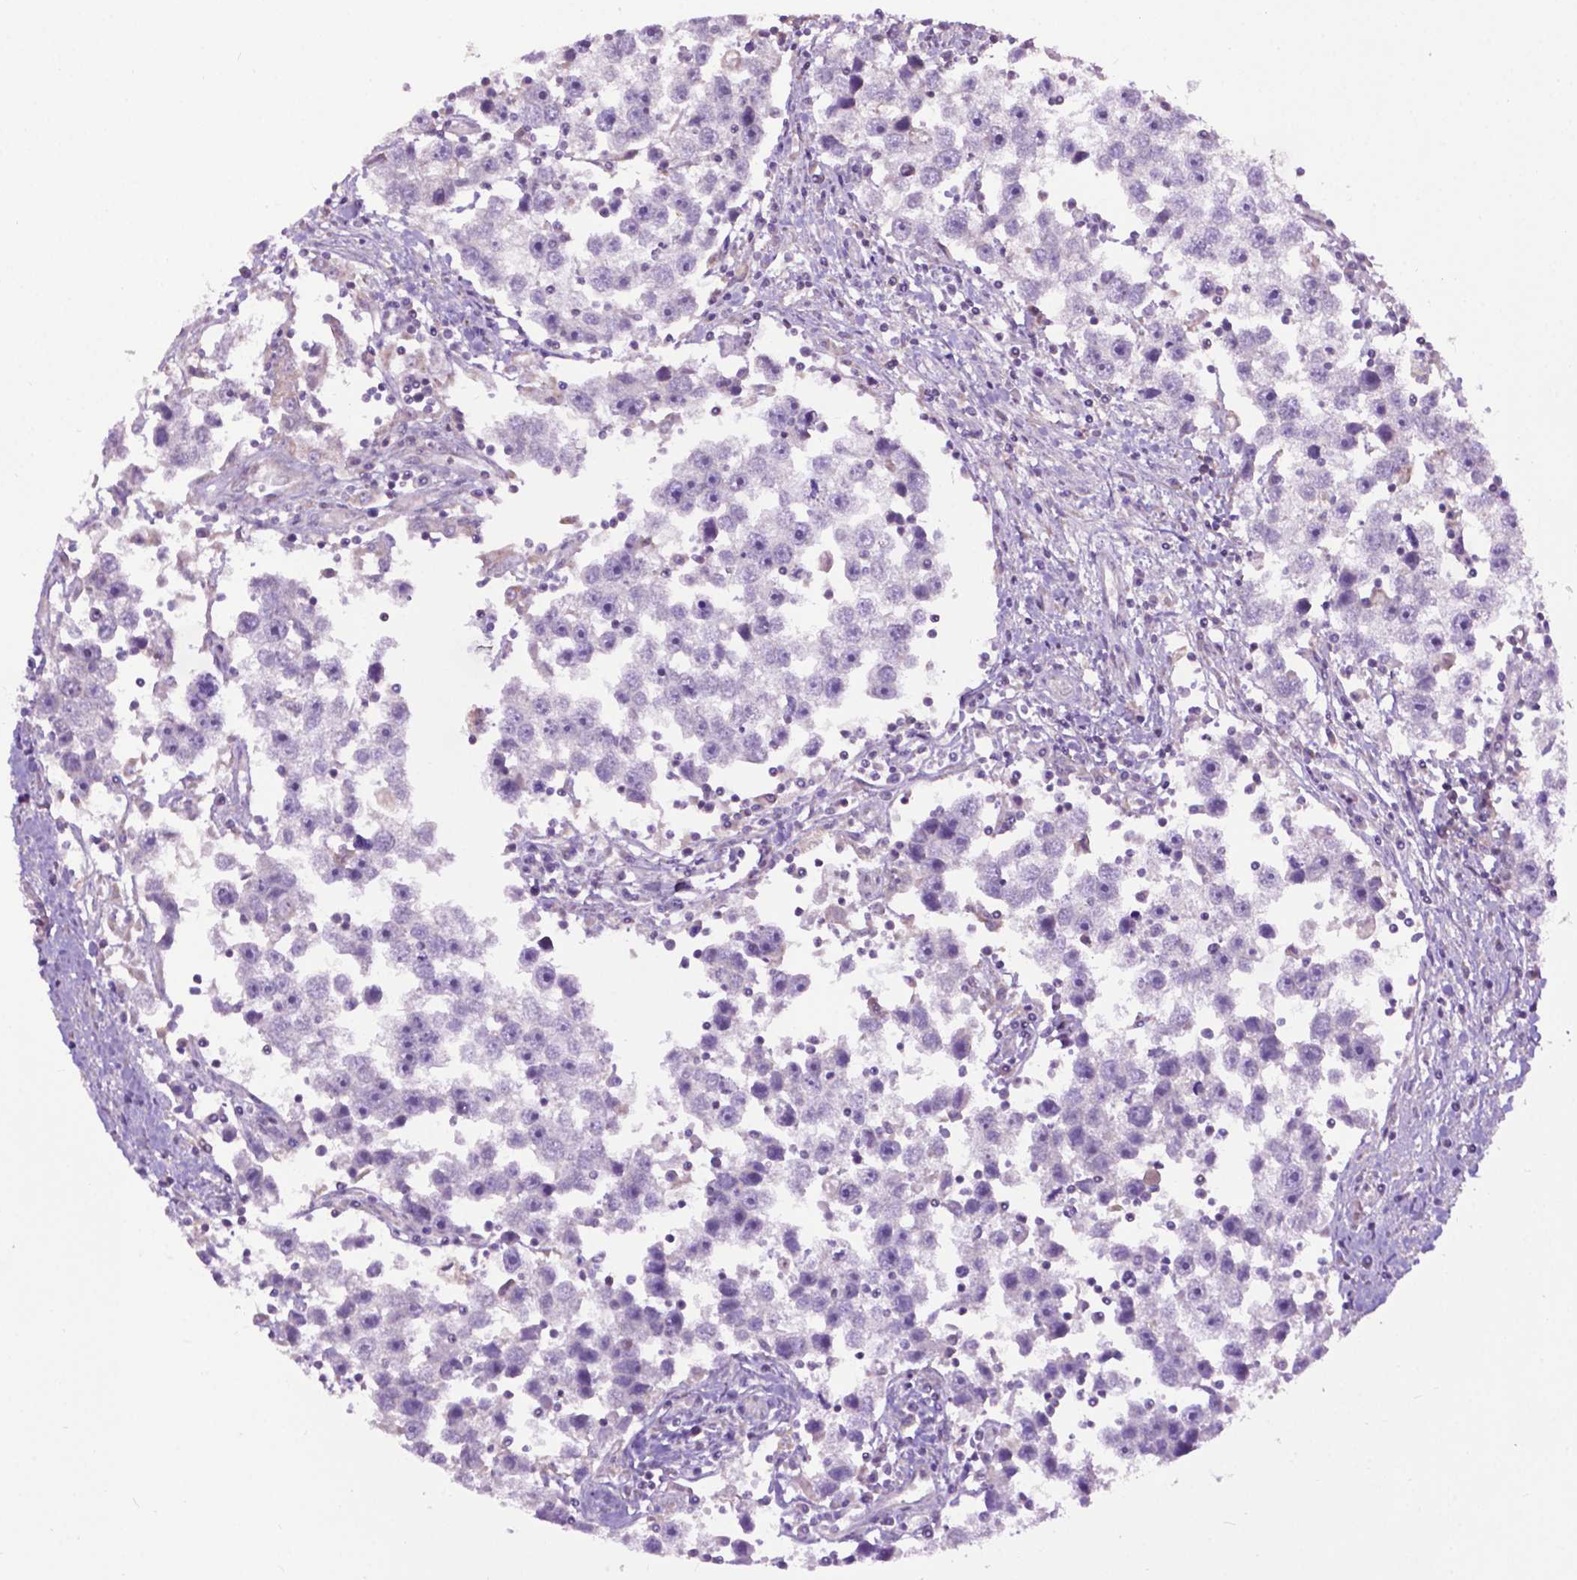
{"staining": {"intensity": "negative", "quantity": "none", "location": "none"}, "tissue": "testis cancer", "cell_type": "Tumor cells", "image_type": "cancer", "snomed": [{"axis": "morphology", "description": "Seminoma, NOS"}, {"axis": "topography", "description": "Testis"}], "caption": "Immunohistochemistry (IHC) of seminoma (testis) shows no staining in tumor cells.", "gene": "SPNS2", "patient": {"sex": "male", "age": 30}}